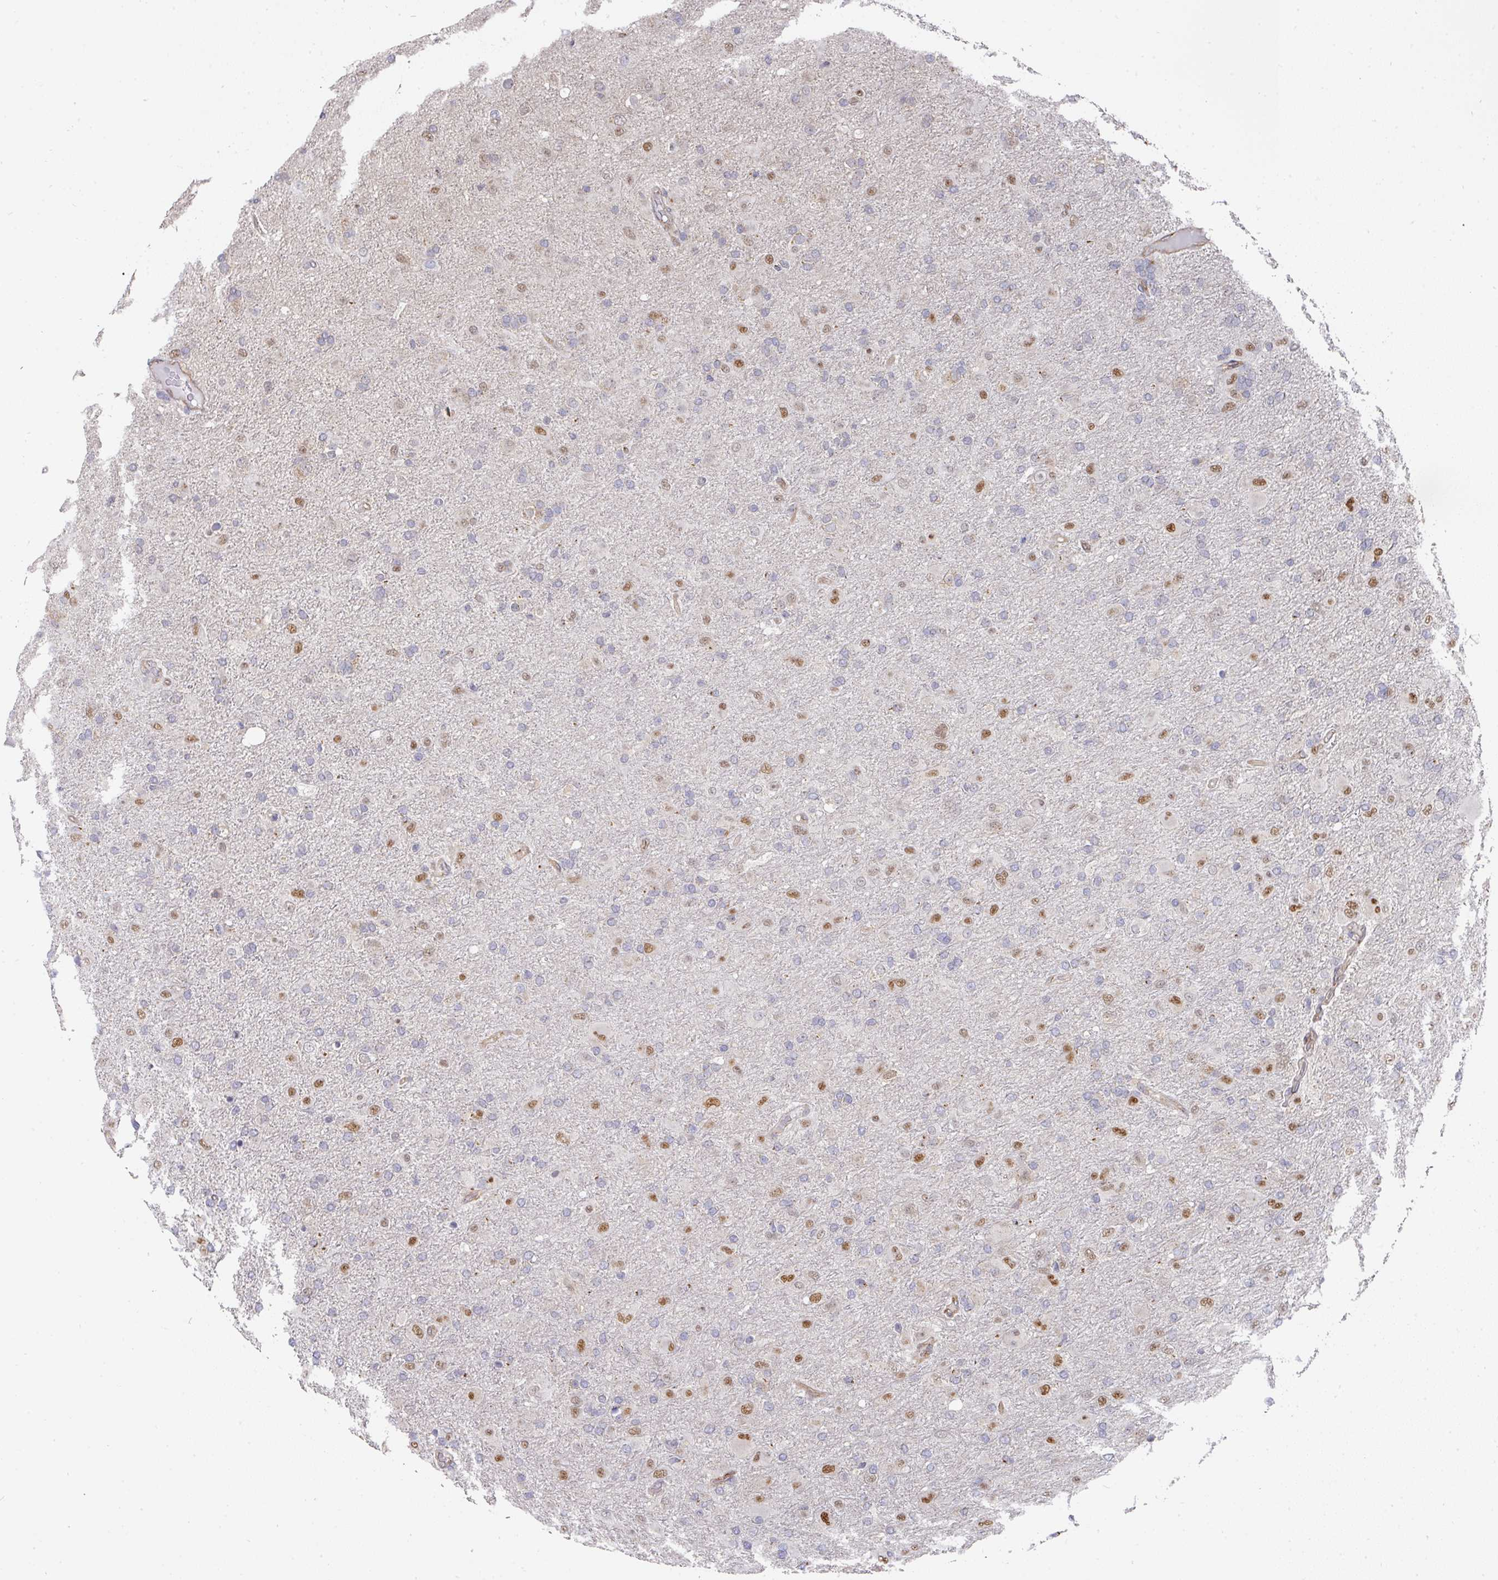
{"staining": {"intensity": "moderate", "quantity": "25%-75%", "location": "nuclear"}, "tissue": "glioma", "cell_type": "Tumor cells", "image_type": "cancer", "snomed": [{"axis": "morphology", "description": "Glioma, malignant, Low grade"}, {"axis": "topography", "description": "Brain"}], "caption": "High-magnification brightfield microscopy of glioma stained with DAB (3,3'-diaminobenzidine) (brown) and counterstained with hematoxylin (blue). tumor cells exhibit moderate nuclear staining is present in approximately25%-75% of cells.", "gene": "C18orf25", "patient": {"sex": "male", "age": 65}}